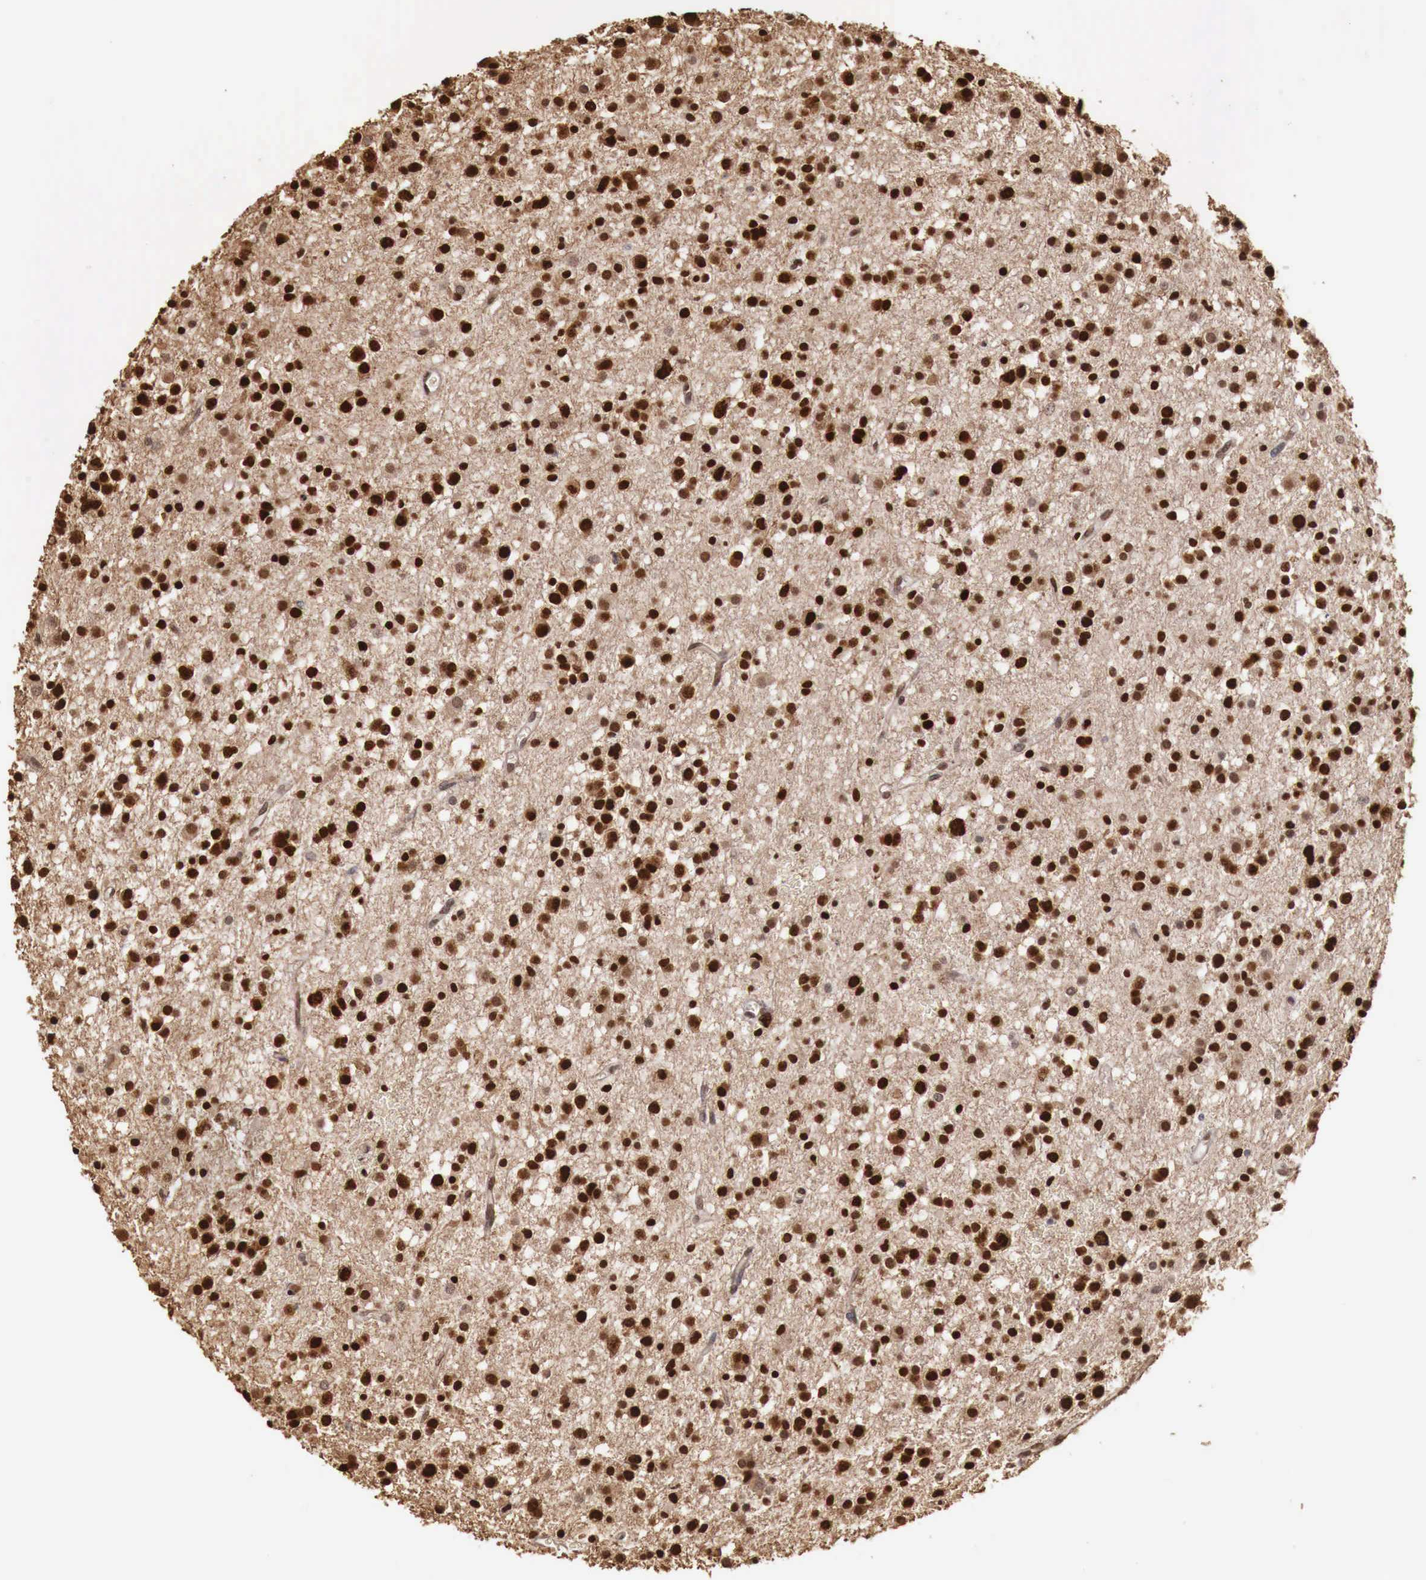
{"staining": {"intensity": "strong", "quantity": ">75%", "location": "nuclear"}, "tissue": "glioma", "cell_type": "Tumor cells", "image_type": "cancer", "snomed": [{"axis": "morphology", "description": "Glioma, malignant, Low grade"}, {"axis": "topography", "description": "Brain"}], "caption": "DAB immunohistochemical staining of human malignant glioma (low-grade) demonstrates strong nuclear protein staining in approximately >75% of tumor cells.", "gene": "KHDRBS2", "patient": {"sex": "female", "age": 36}}